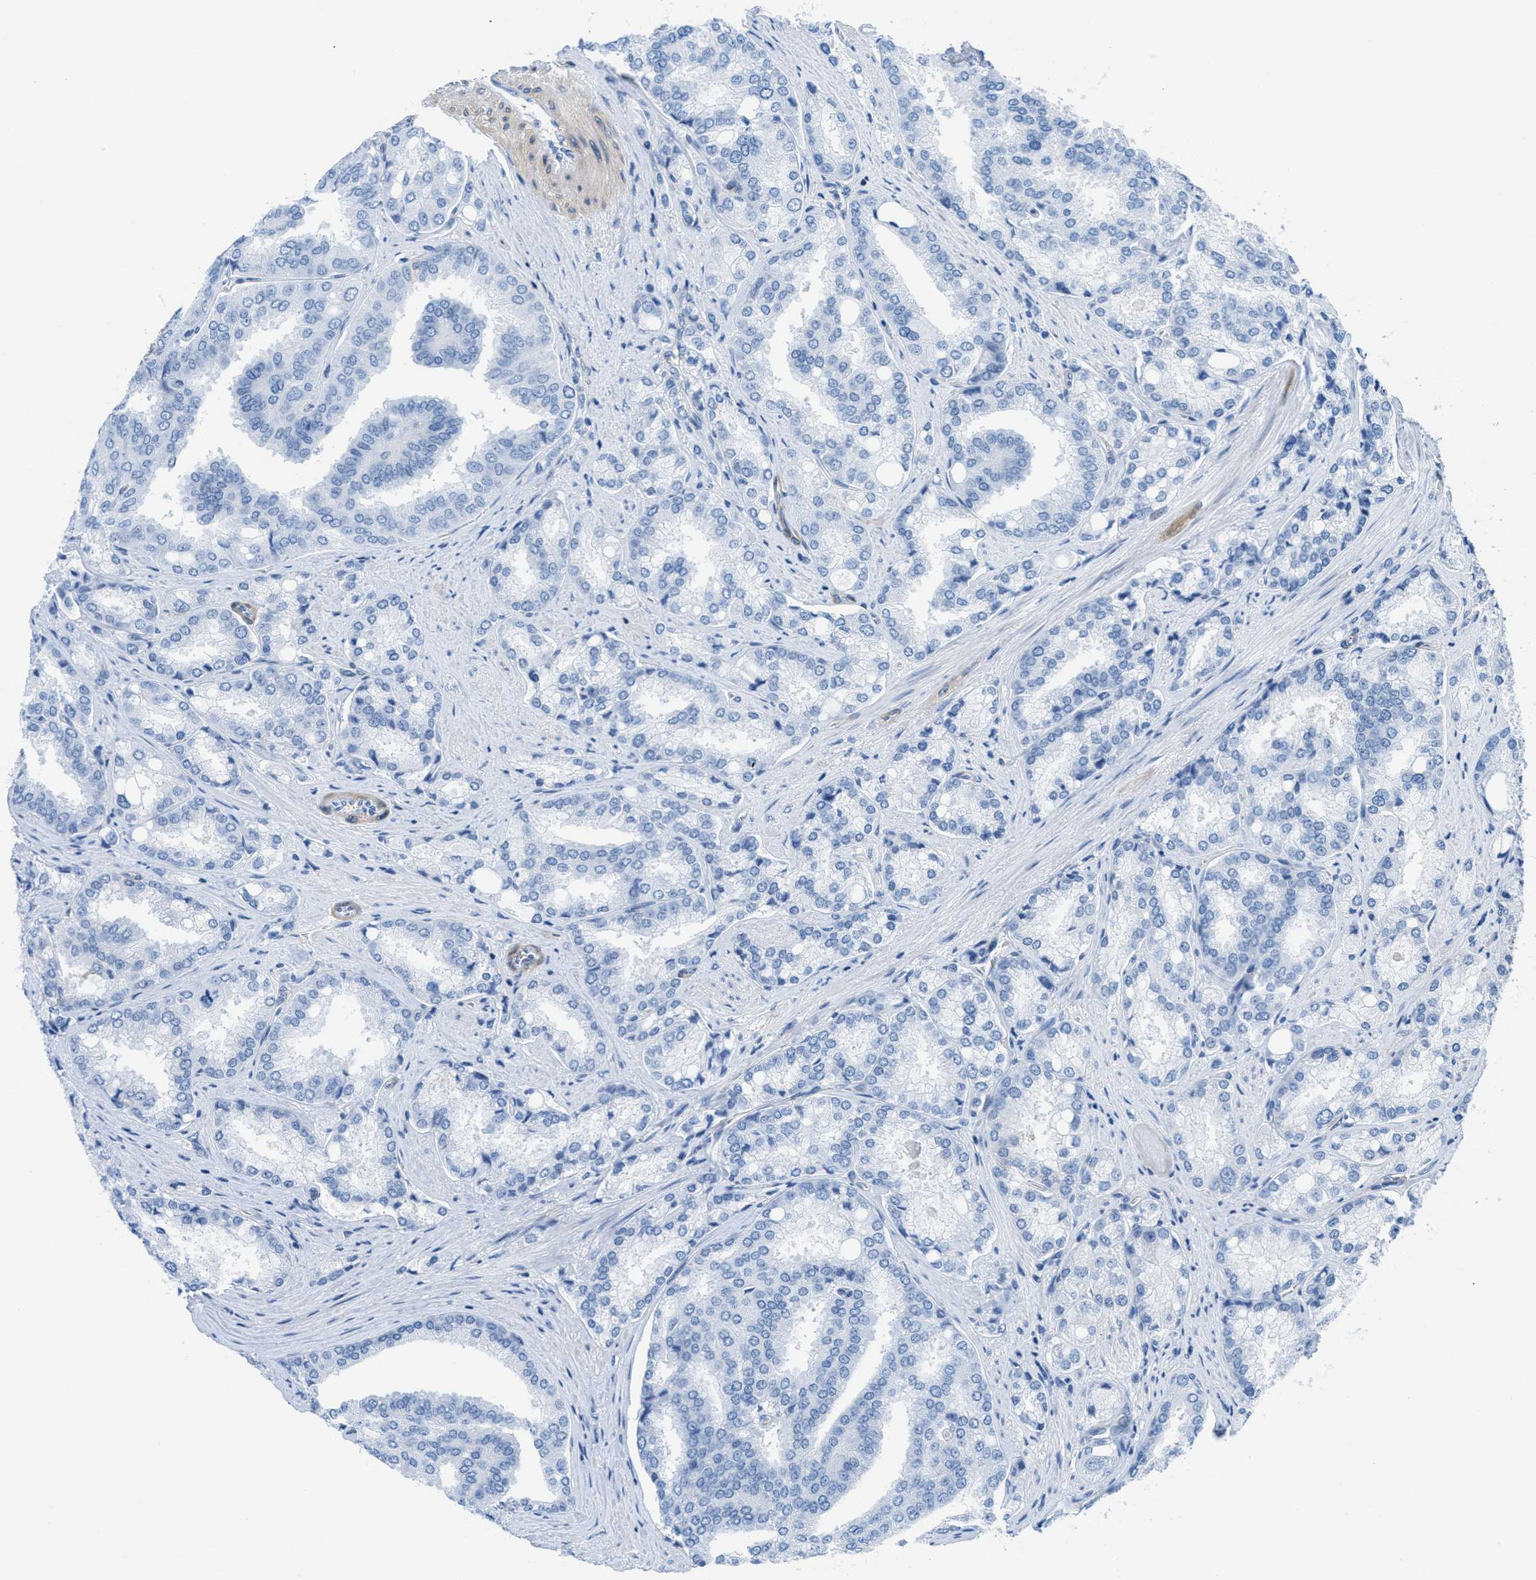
{"staining": {"intensity": "negative", "quantity": "none", "location": "none"}, "tissue": "prostate cancer", "cell_type": "Tumor cells", "image_type": "cancer", "snomed": [{"axis": "morphology", "description": "Adenocarcinoma, Low grade"}, {"axis": "topography", "description": "Prostate"}], "caption": "IHC image of human low-grade adenocarcinoma (prostate) stained for a protein (brown), which demonstrates no staining in tumor cells.", "gene": "MAPRE2", "patient": {"sex": "male", "age": 64}}